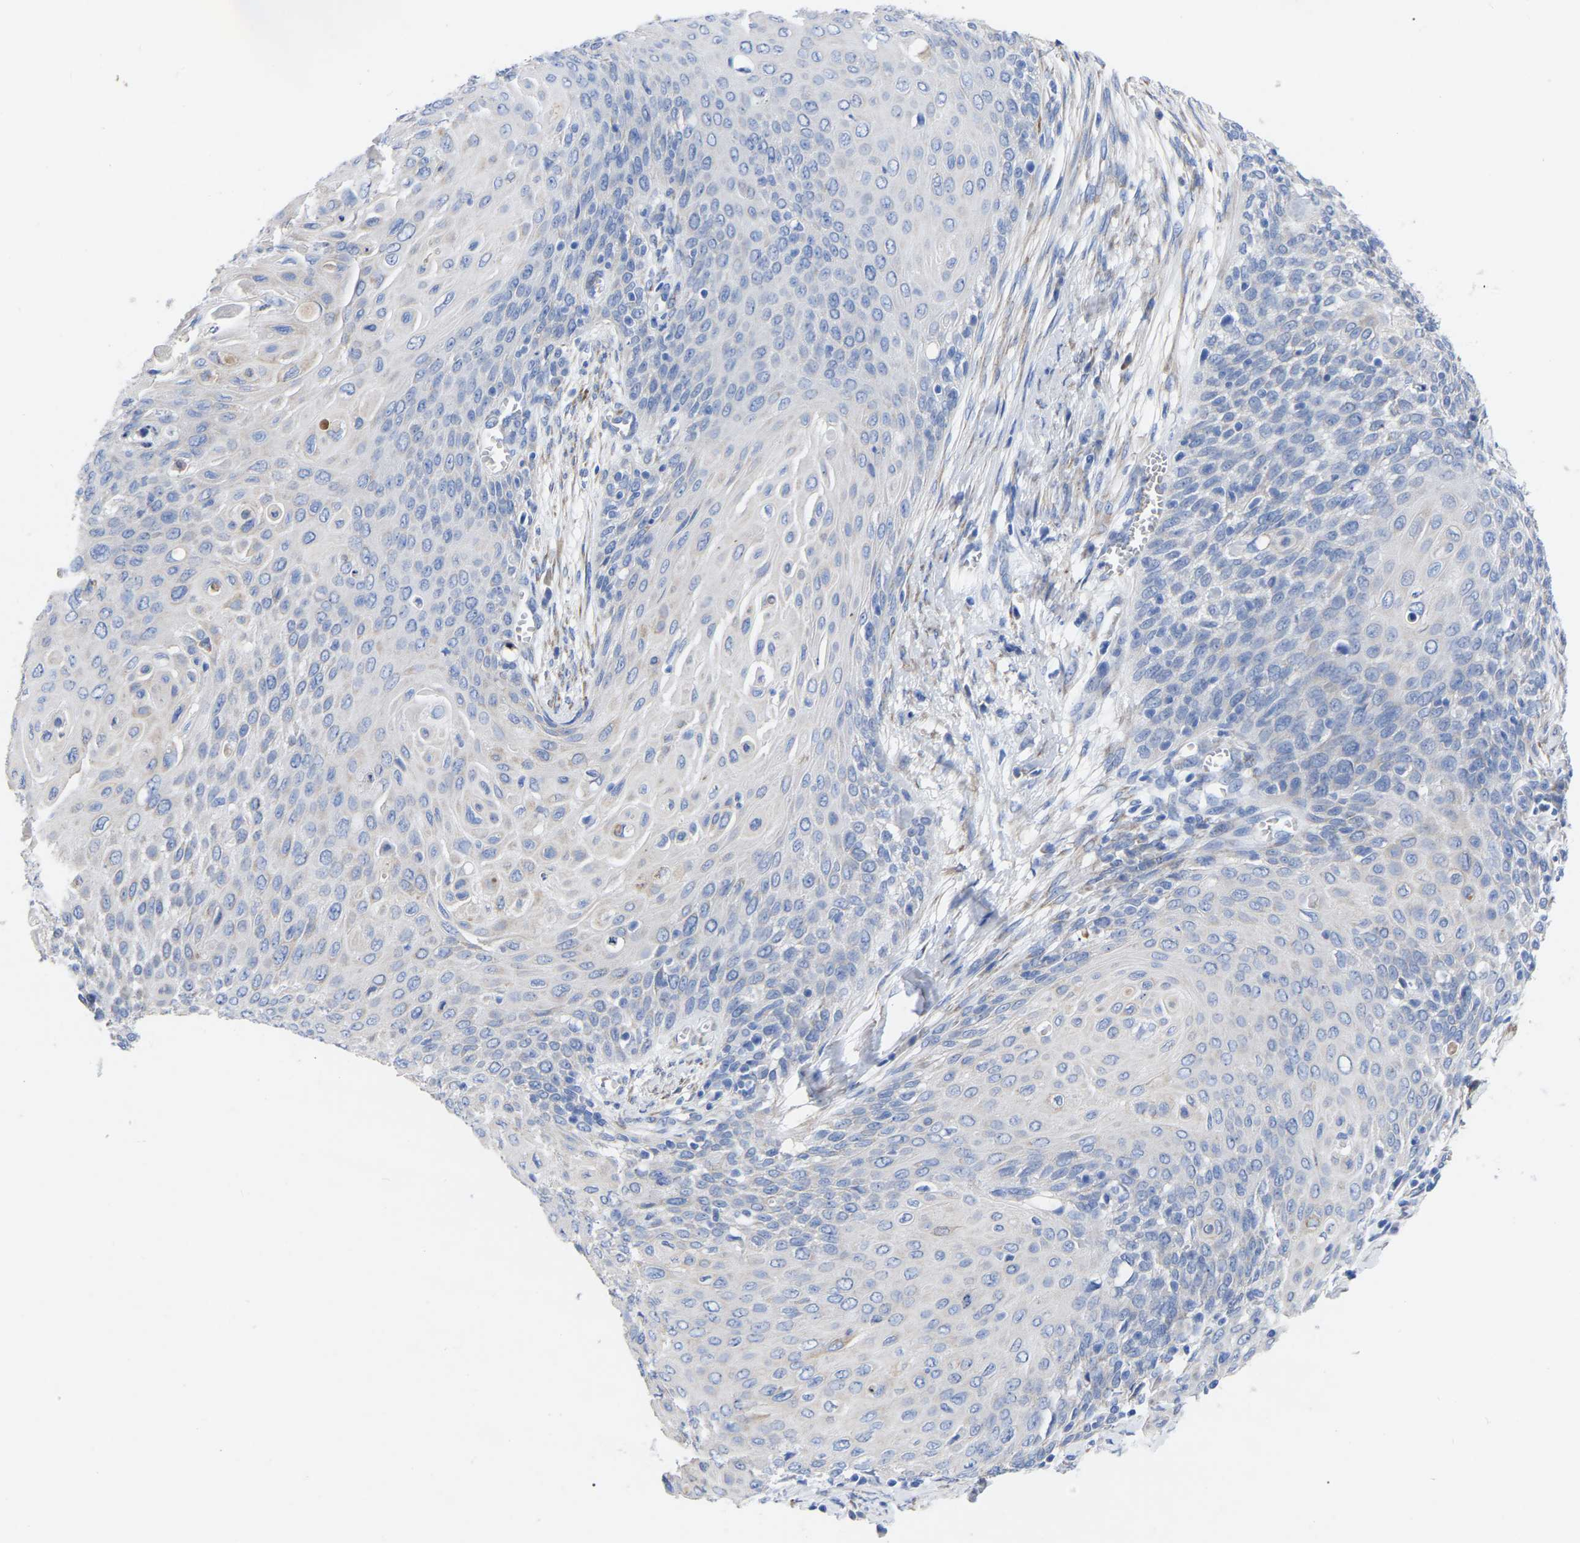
{"staining": {"intensity": "negative", "quantity": "none", "location": "none"}, "tissue": "cervical cancer", "cell_type": "Tumor cells", "image_type": "cancer", "snomed": [{"axis": "morphology", "description": "Squamous cell carcinoma, NOS"}, {"axis": "topography", "description": "Cervix"}], "caption": "This photomicrograph is of squamous cell carcinoma (cervical) stained with immunohistochemistry to label a protein in brown with the nuclei are counter-stained blue. There is no staining in tumor cells.", "gene": "GDF3", "patient": {"sex": "female", "age": 39}}